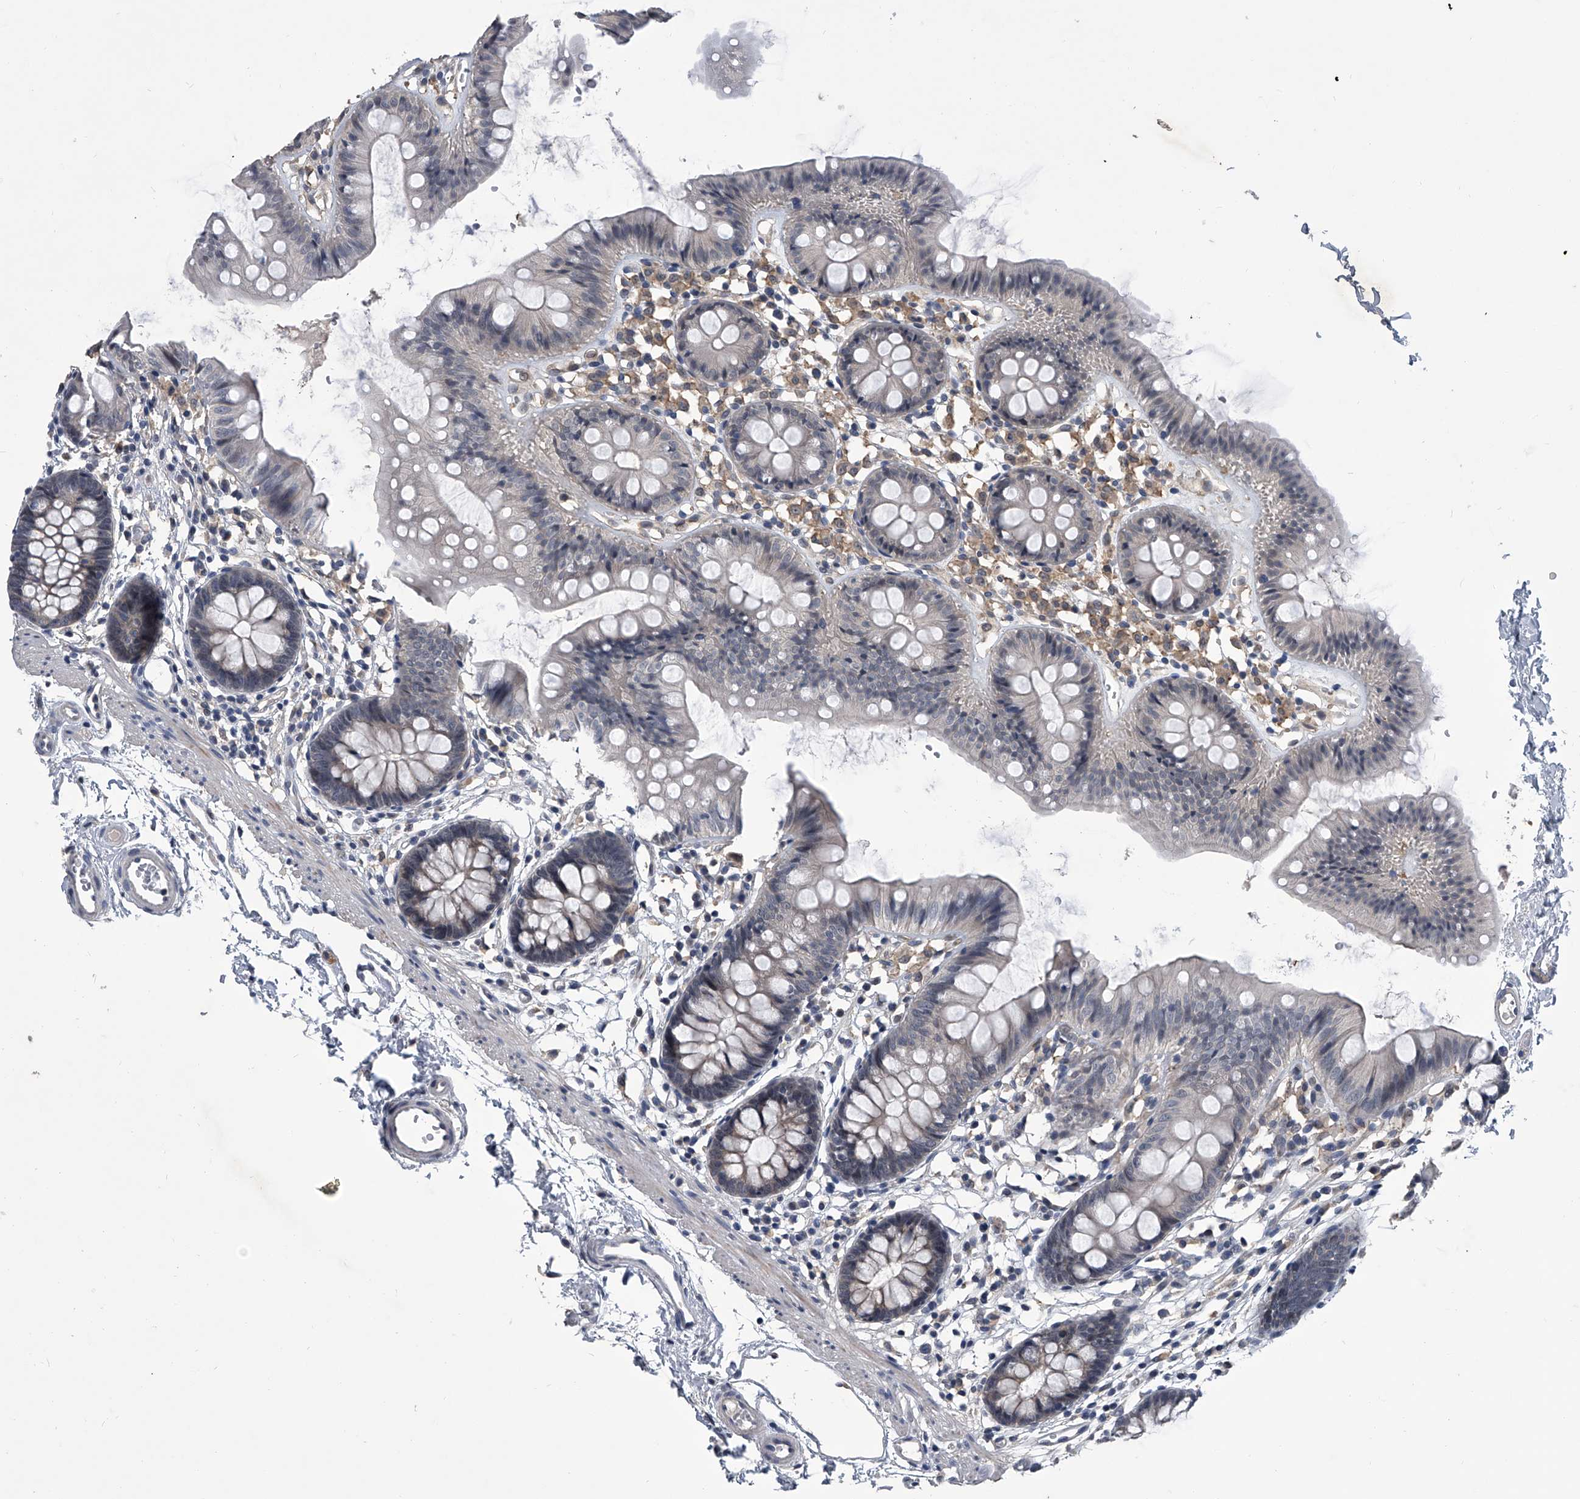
{"staining": {"intensity": "weak", "quantity": "25%-75%", "location": "cytoplasmic/membranous"}, "tissue": "colon", "cell_type": "Endothelial cells", "image_type": "normal", "snomed": [{"axis": "morphology", "description": "Normal tissue, NOS"}, {"axis": "topography", "description": "Colon"}], "caption": "Endothelial cells exhibit low levels of weak cytoplasmic/membranous positivity in about 25%-75% of cells in unremarkable colon. Using DAB (3,3'-diaminobenzidine) (brown) and hematoxylin (blue) stains, captured at high magnification using brightfield microscopy.", "gene": "MAP4K3", "patient": {"sex": "male", "age": 56}}